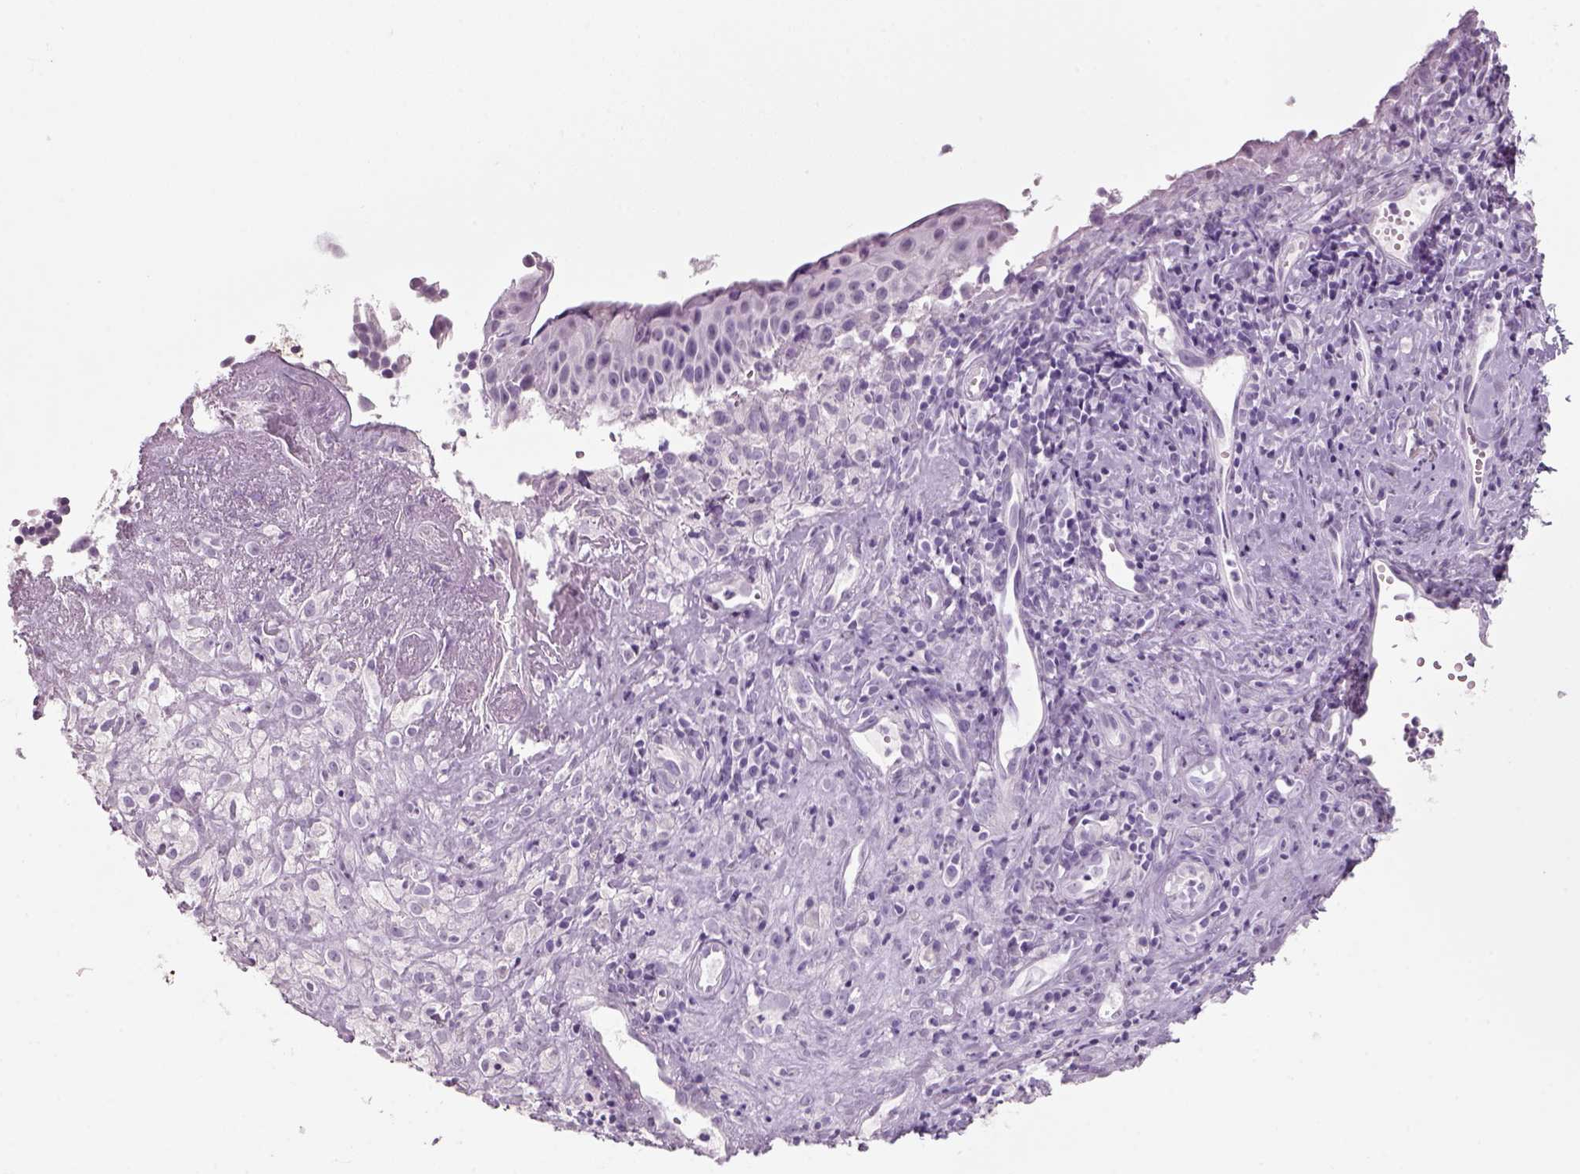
{"staining": {"intensity": "negative", "quantity": "none", "location": "none"}, "tissue": "nasopharynx", "cell_type": "Respiratory epithelial cells", "image_type": "normal", "snomed": [{"axis": "morphology", "description": "Normal tissue, NOS"}, {"axis": "topography", "description": "Nasopharynx"}], "caption": "This is an immunohistochemistry (IHC) micrograph of normal nasopharynx. There is no staining in respiratory epithelial cells.", "gene": "SLC6A2", "patient": {"sex": "male", "age": 83}}